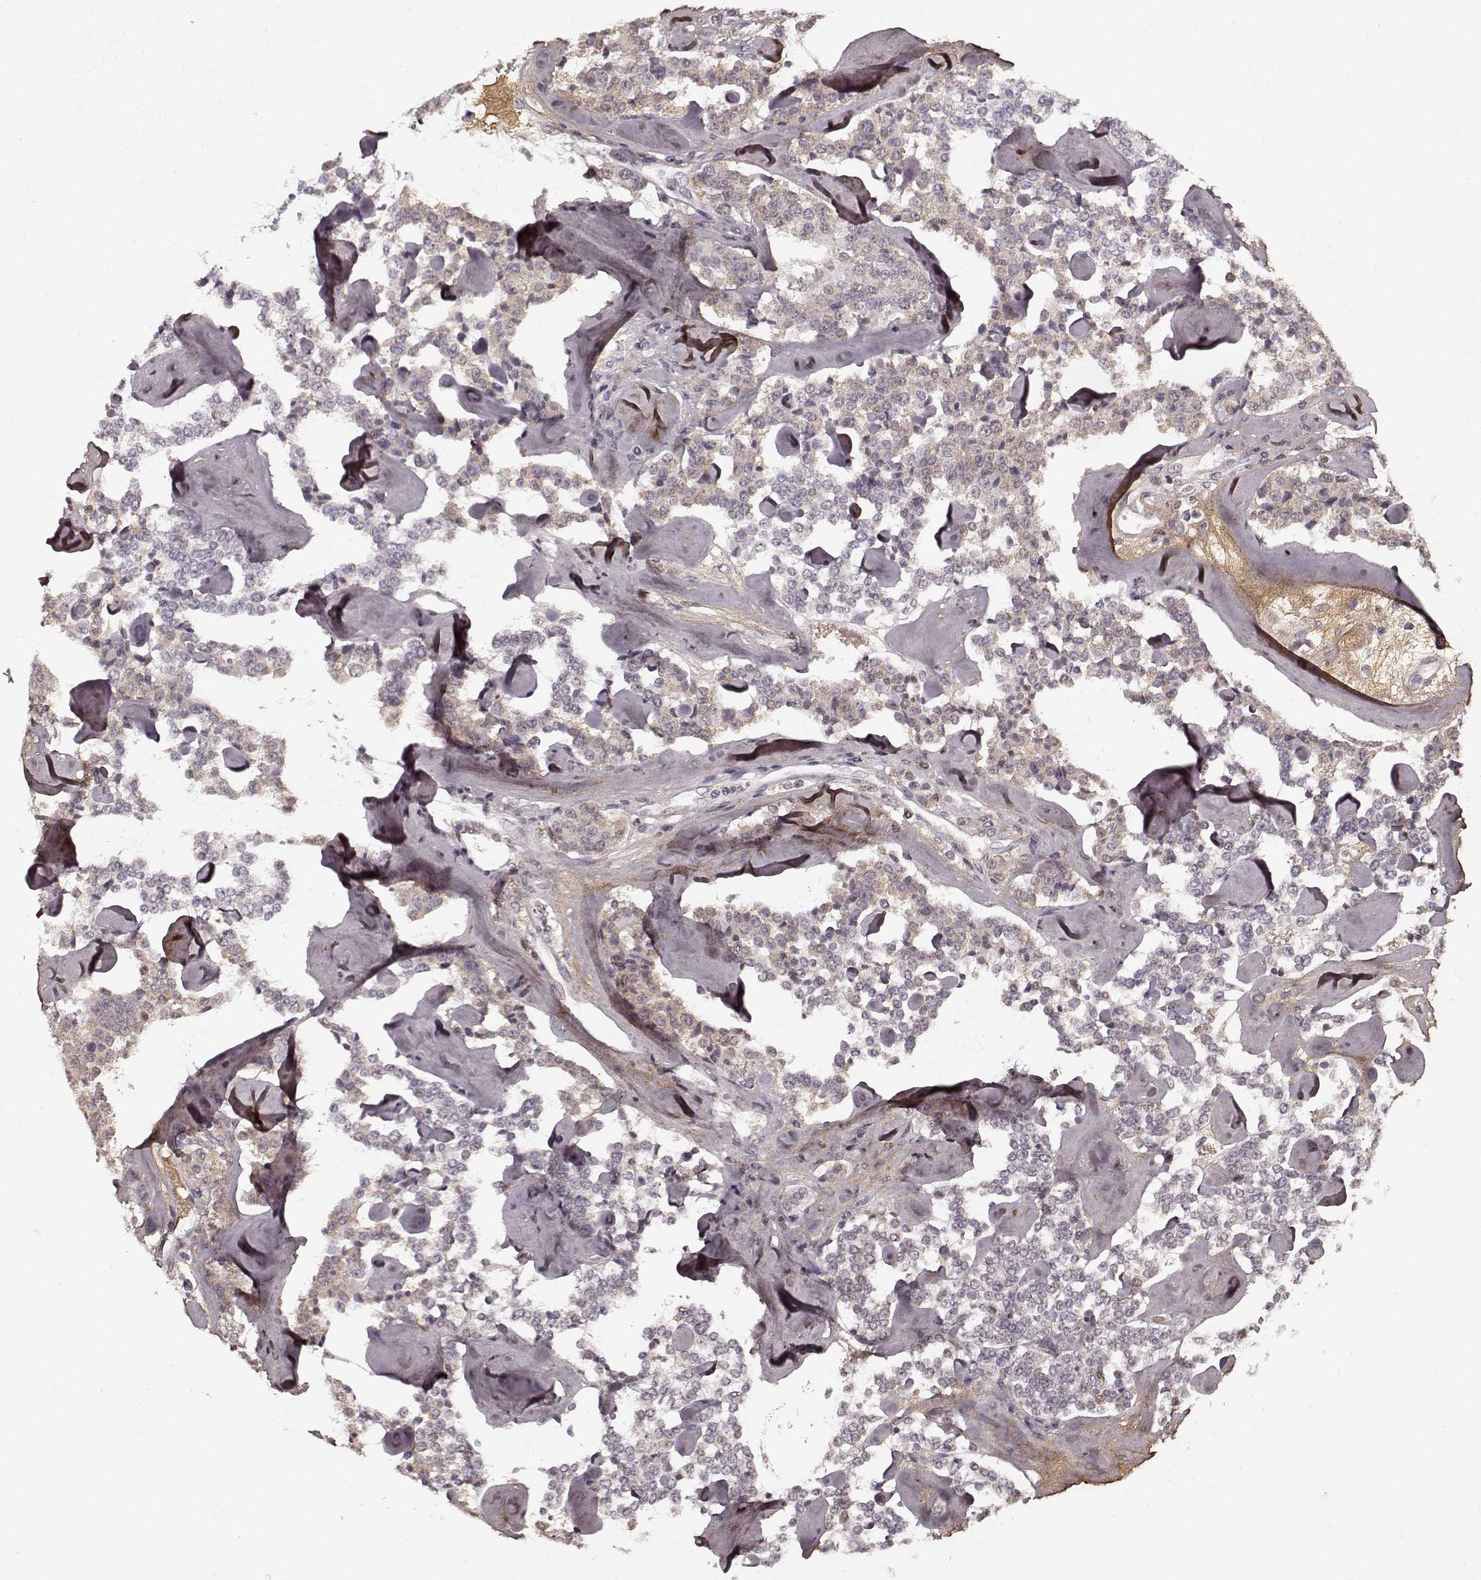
{"staining": {"intensity": "weak", "quantity": "25%-75%", "location": "cytoplasmic/membranous"}, "tissue": "carcinoid", "cell_type": "Tumor cells", "image_type": "cancer", "snomed": [{"axis": "morphology", "description": "Carcinoid, malignant, NOS"}, {"axis": "topography", "description": "Pancreas"}], "caption": "This is an image of immunohistochemistry staining of carcinoid, which shows weak positivity in the cytoplasmic/membranous of tumor cells.", "gene": "LUM", "patient": {"sex": "male", "age": 41}}